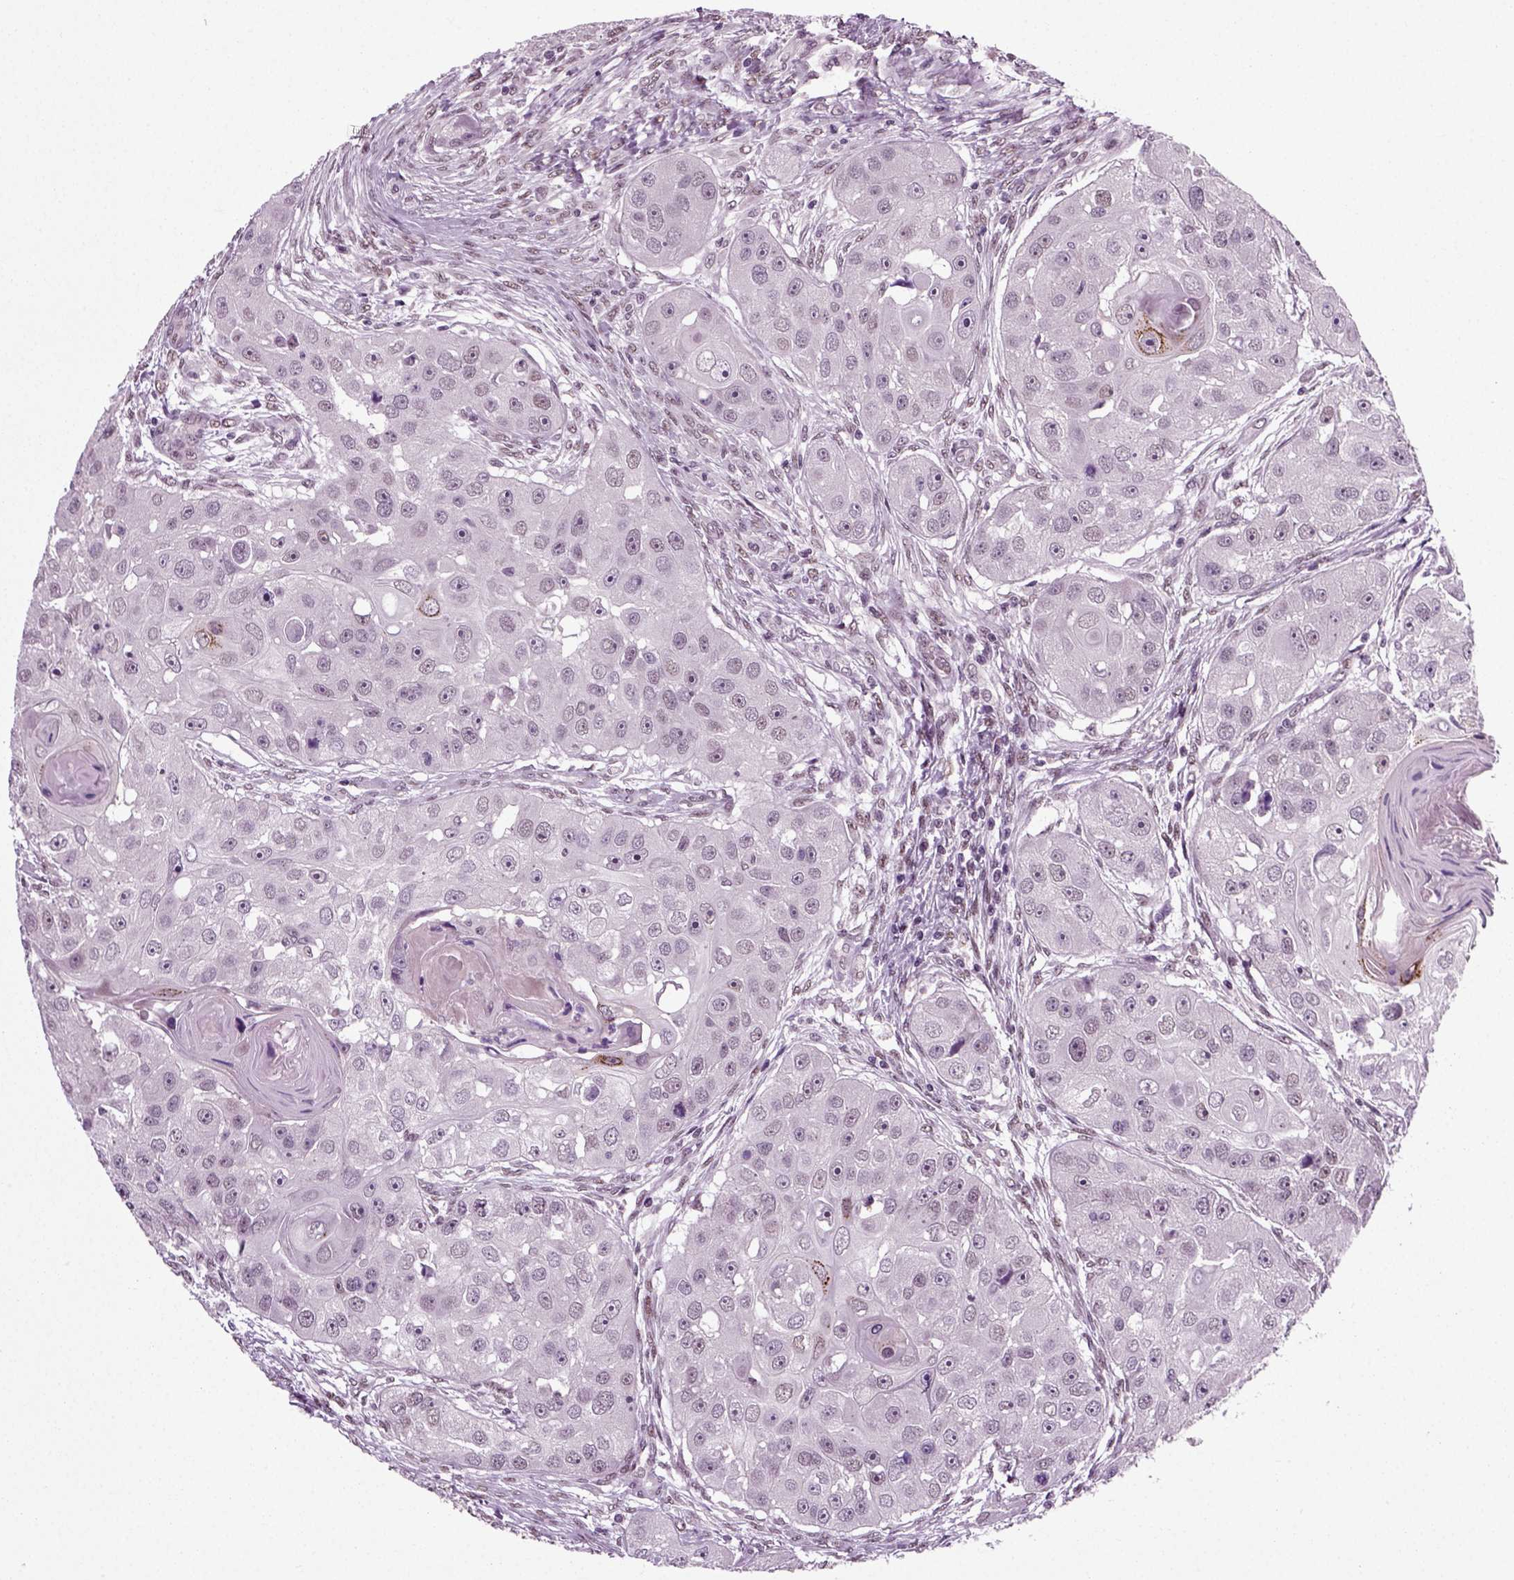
{"staining": {"intensity": "negative", "quantity": "none", "location": "none"}, "tissue": "head and neck cancer", "cell_type": "Tumor cells", "image_type": "cancer", "snomed": [{"axis": "morphology", "description": "Squamous cell carcinoma, NOS"}, {"axis": "topography", "description": "Head-Neck"}], "caption": "Tumor cells are negative for brown protein staining in head and neck cancer (squamous cell carcinoma).", "gene": "RCOR3", "patient": {"sex": "male", "age": 51}}